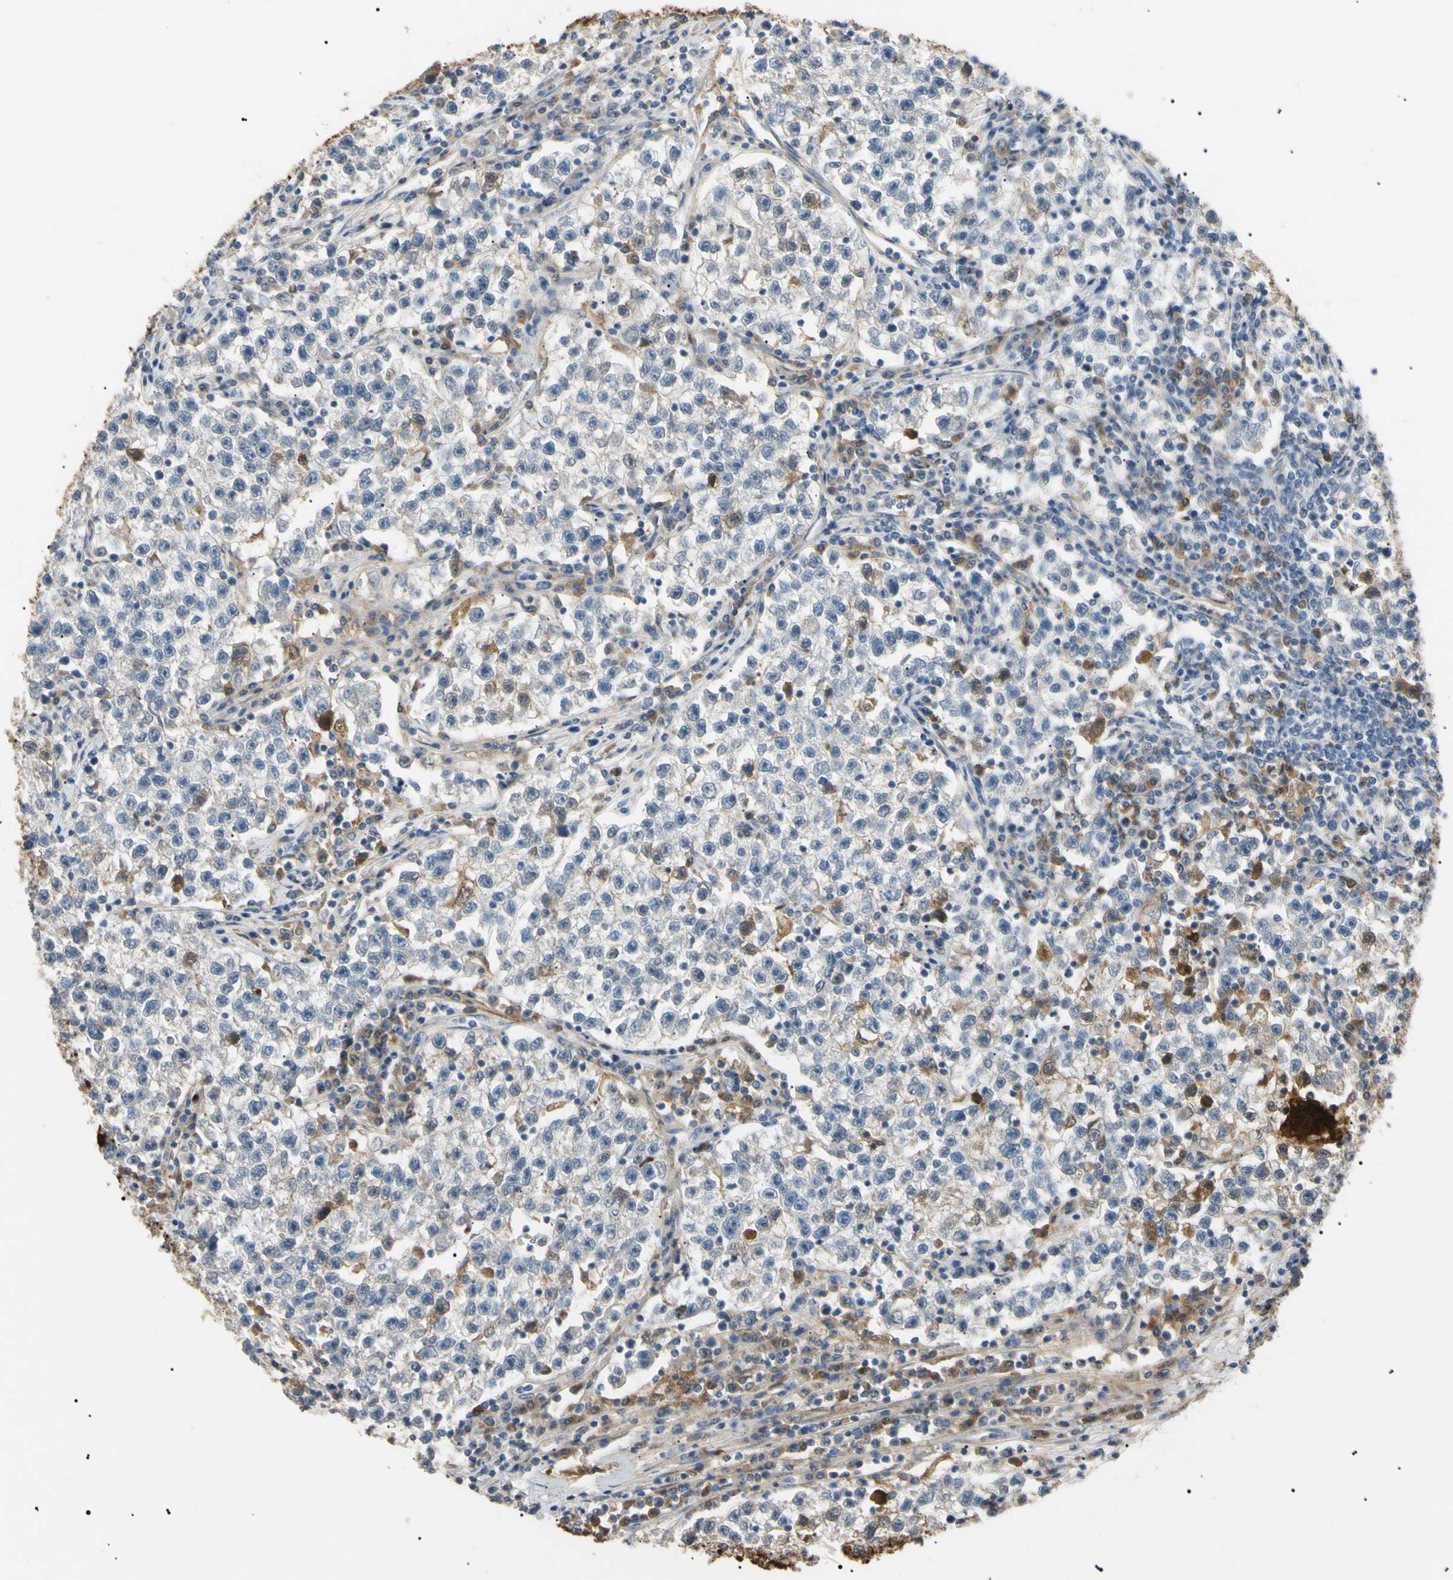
{"staining": {"intensity": "moderate", "quantity": "<25%", "location": "cytoplasmic/membranous"}, "tissue": "testis cancer", "cell_type": "Tumor cells", "image_type": "cancer", "snomed": [{"axis": "morphology", "description": "Seminoma, NOS"}, {"axis": "topography", "description": "Testis"}], "caption": "Protein staining of seminoma (testis) tissue demonstrates moderate cytoplasmic/membranous positivity in approximately <25% of tumor cells. (Brightfield microscopy of DAB IHC at high magnification).", "gene": "CGB3", "patient": {"sex": "male", "age": 22}}